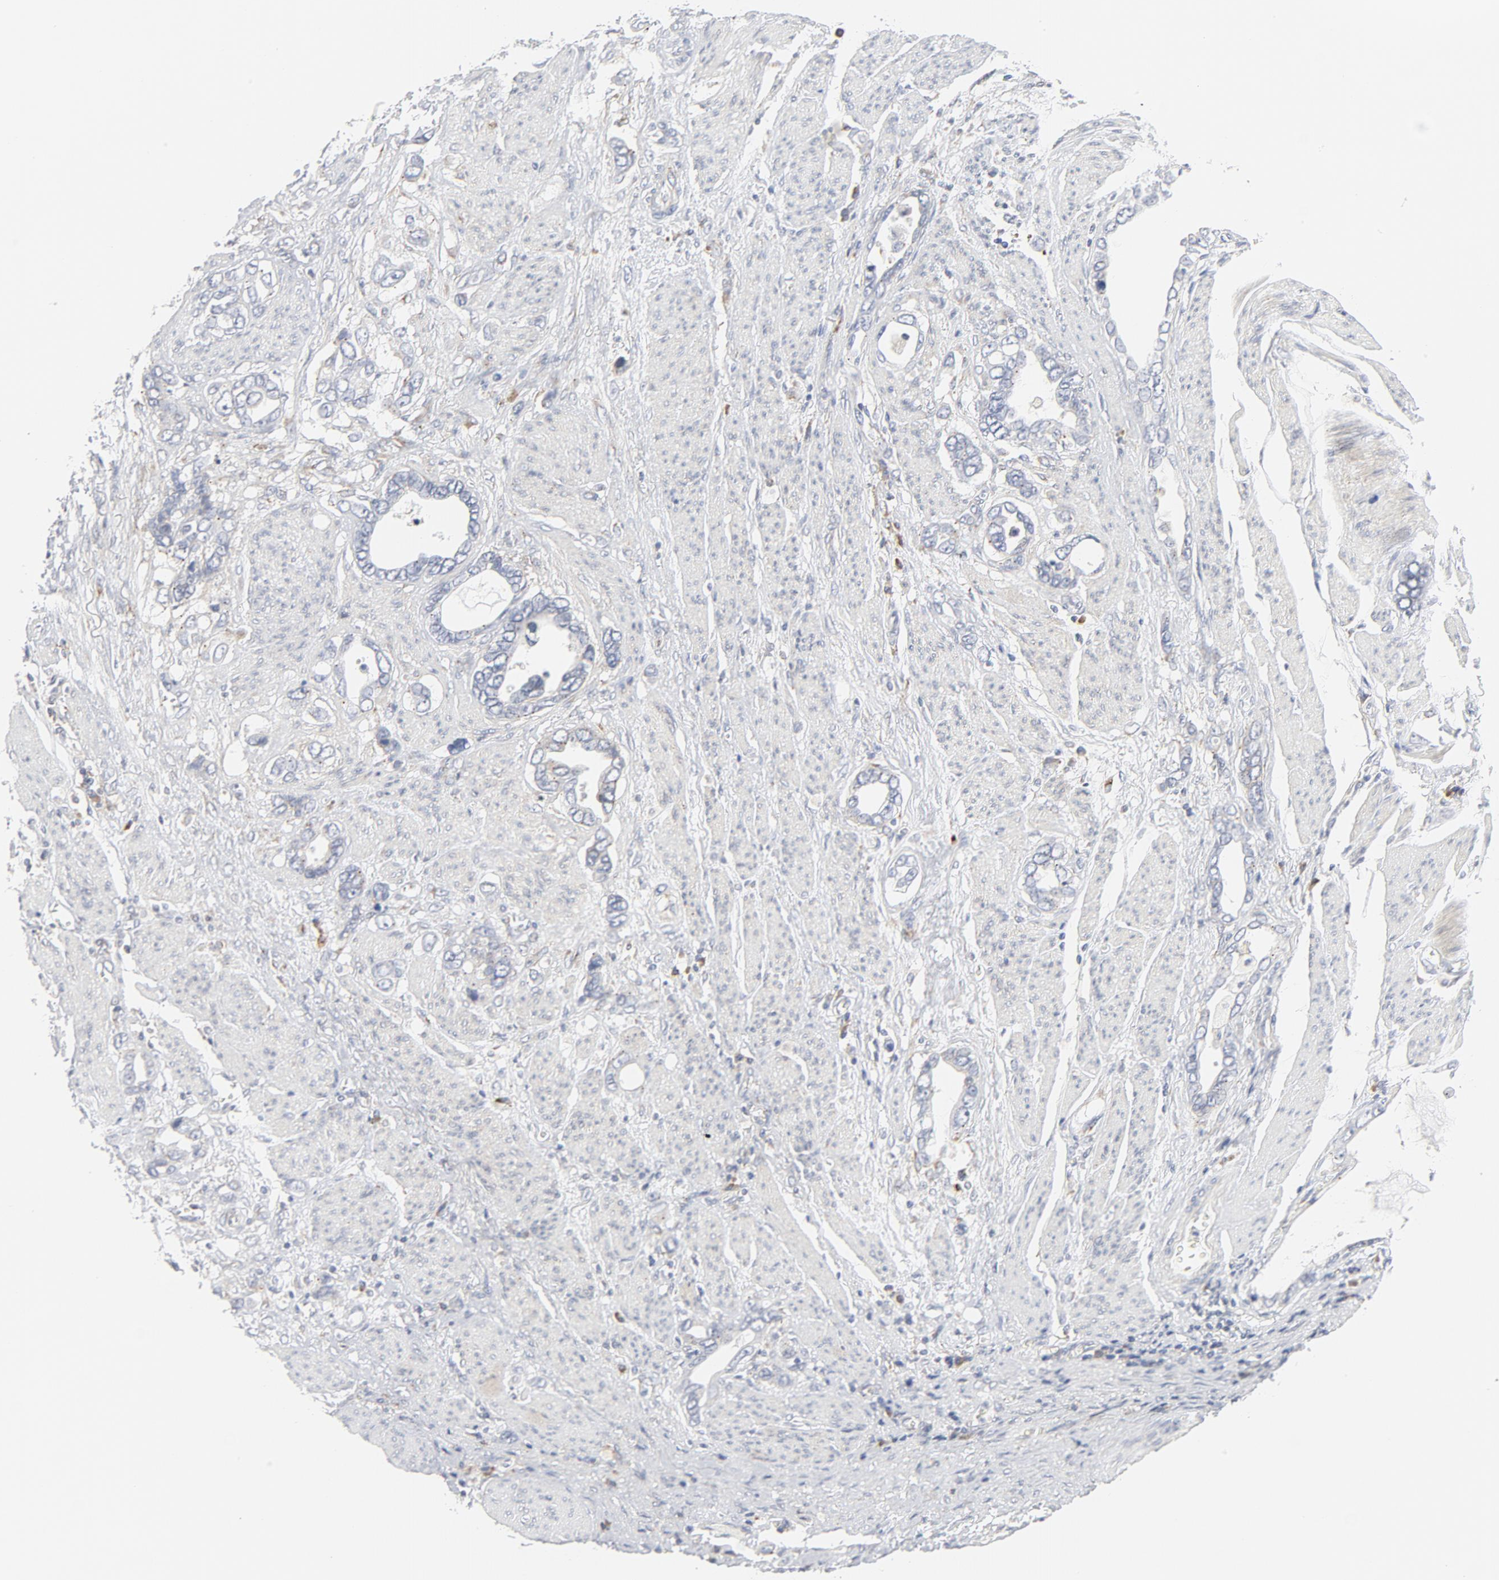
{"staining": {"intensity": "negative", "quantity": "none", "location": "none"}, "tissue": "stomach cancer", "cell_type": "Tumor cells", "image_type": "cancer", "snomed": [{"axis": "morphology", "description": "Adenocarcinoma, NOS"}, {"axis": "topography", "description": "Stomach"}], "caption": "This photomicrograph is of stomach cancer (adenocarcinoma) stained with IHC to label a protein in brown with the nuclei are counter-stained blue. There is no expression in tumor cells.", "gene": "LRP6", "patient": {"sex": "male", "age": 78}}